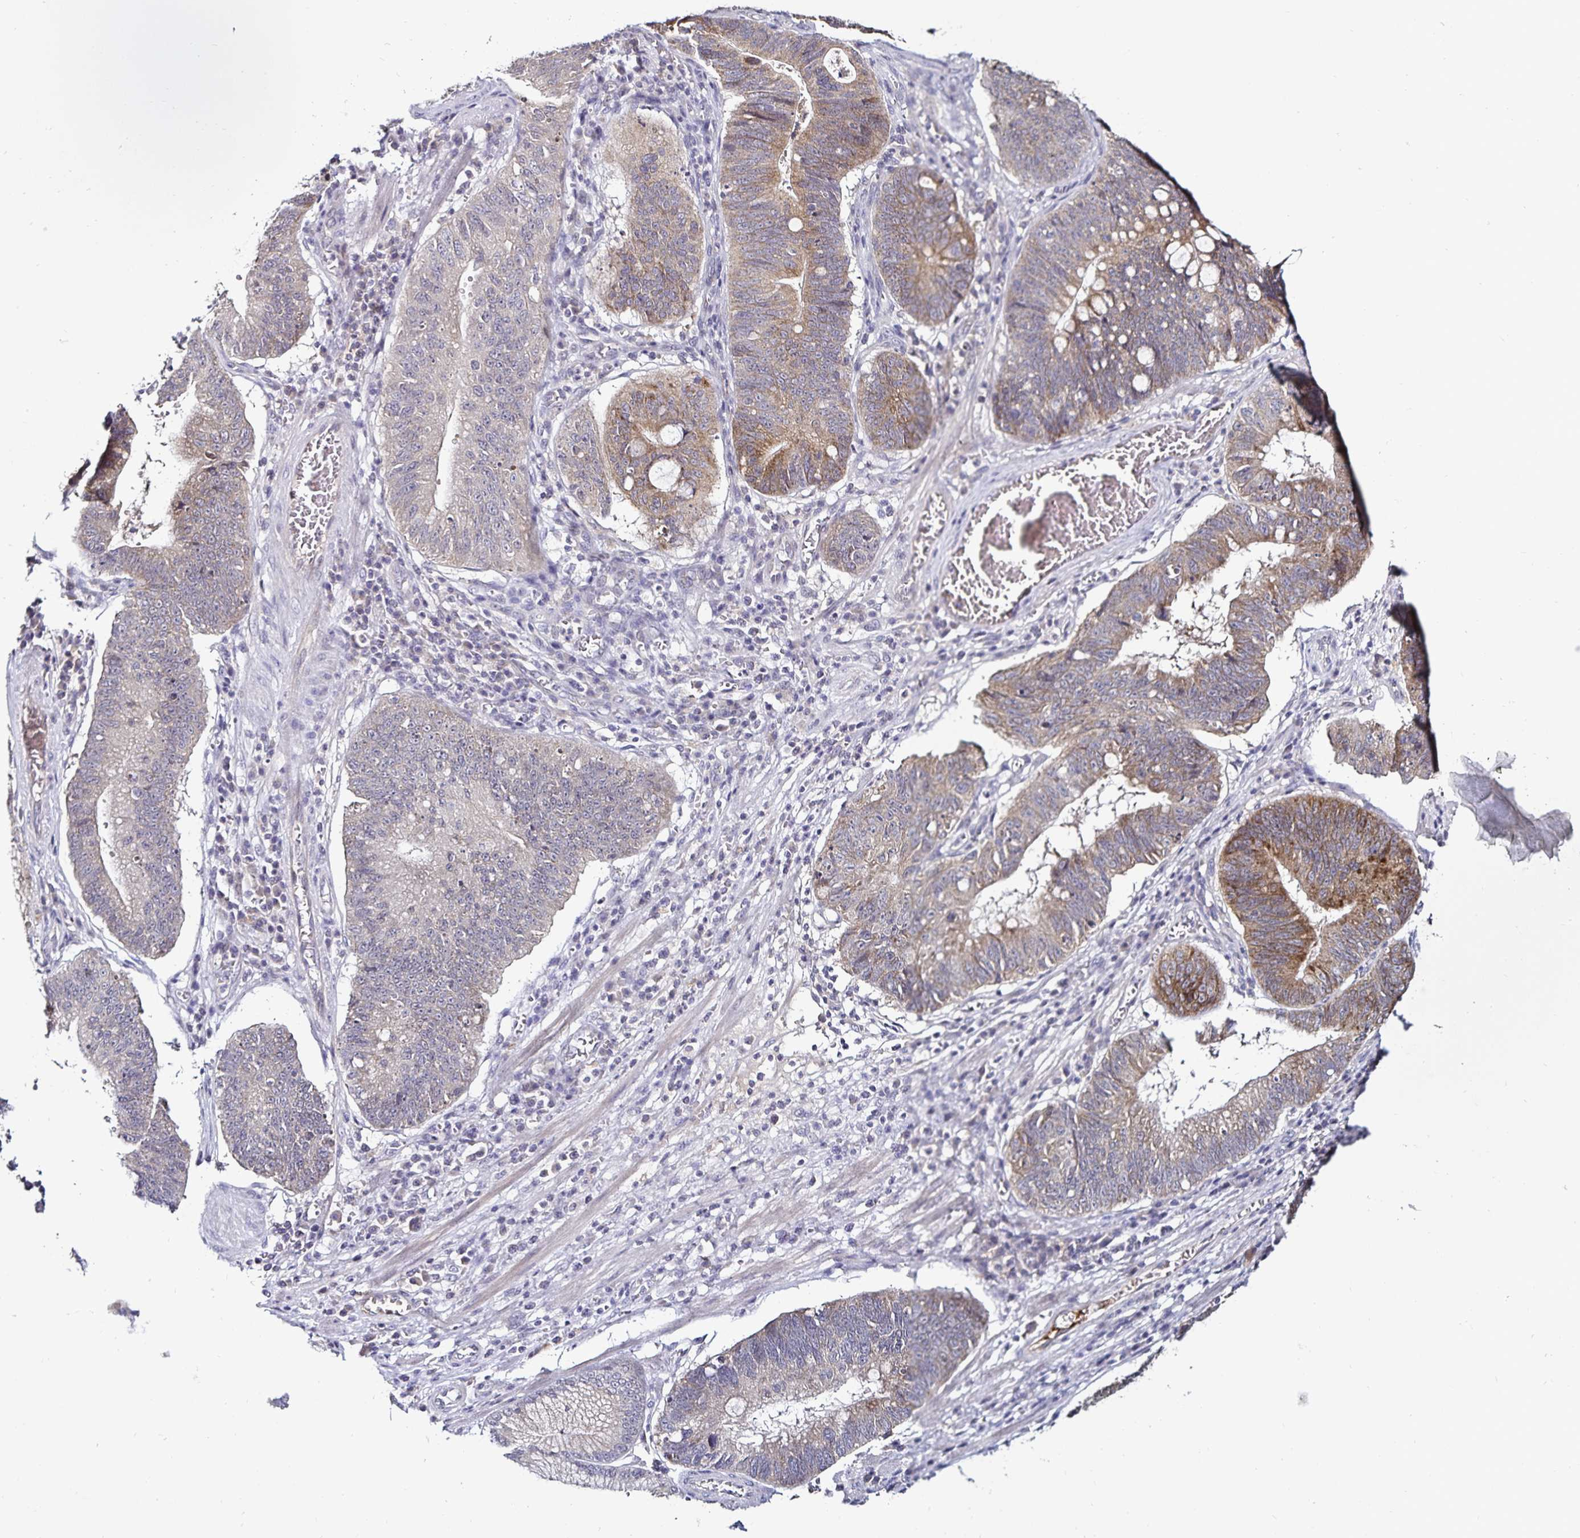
{"staining": {"intensity": "weak", "quantity": "25%-75%", "location": "cytoplasmic/membranous"}, "tissue": "stomach cancer", "cell_type": "Tumor cells", "image_type": "cancer", "snomed": [{"axis": "morphology", "description": "Adenocarcinoma, NOS"}, {"axis": "topography", "description": "Stomach"}], "caption": "Protein expression analysis of stomach cancer shows weak cytoplasmic/membranous positivity in about 25%-75% of tumor cells.", "gene": "ACSL5", "patient": {"sex": "male", "age": 59}}